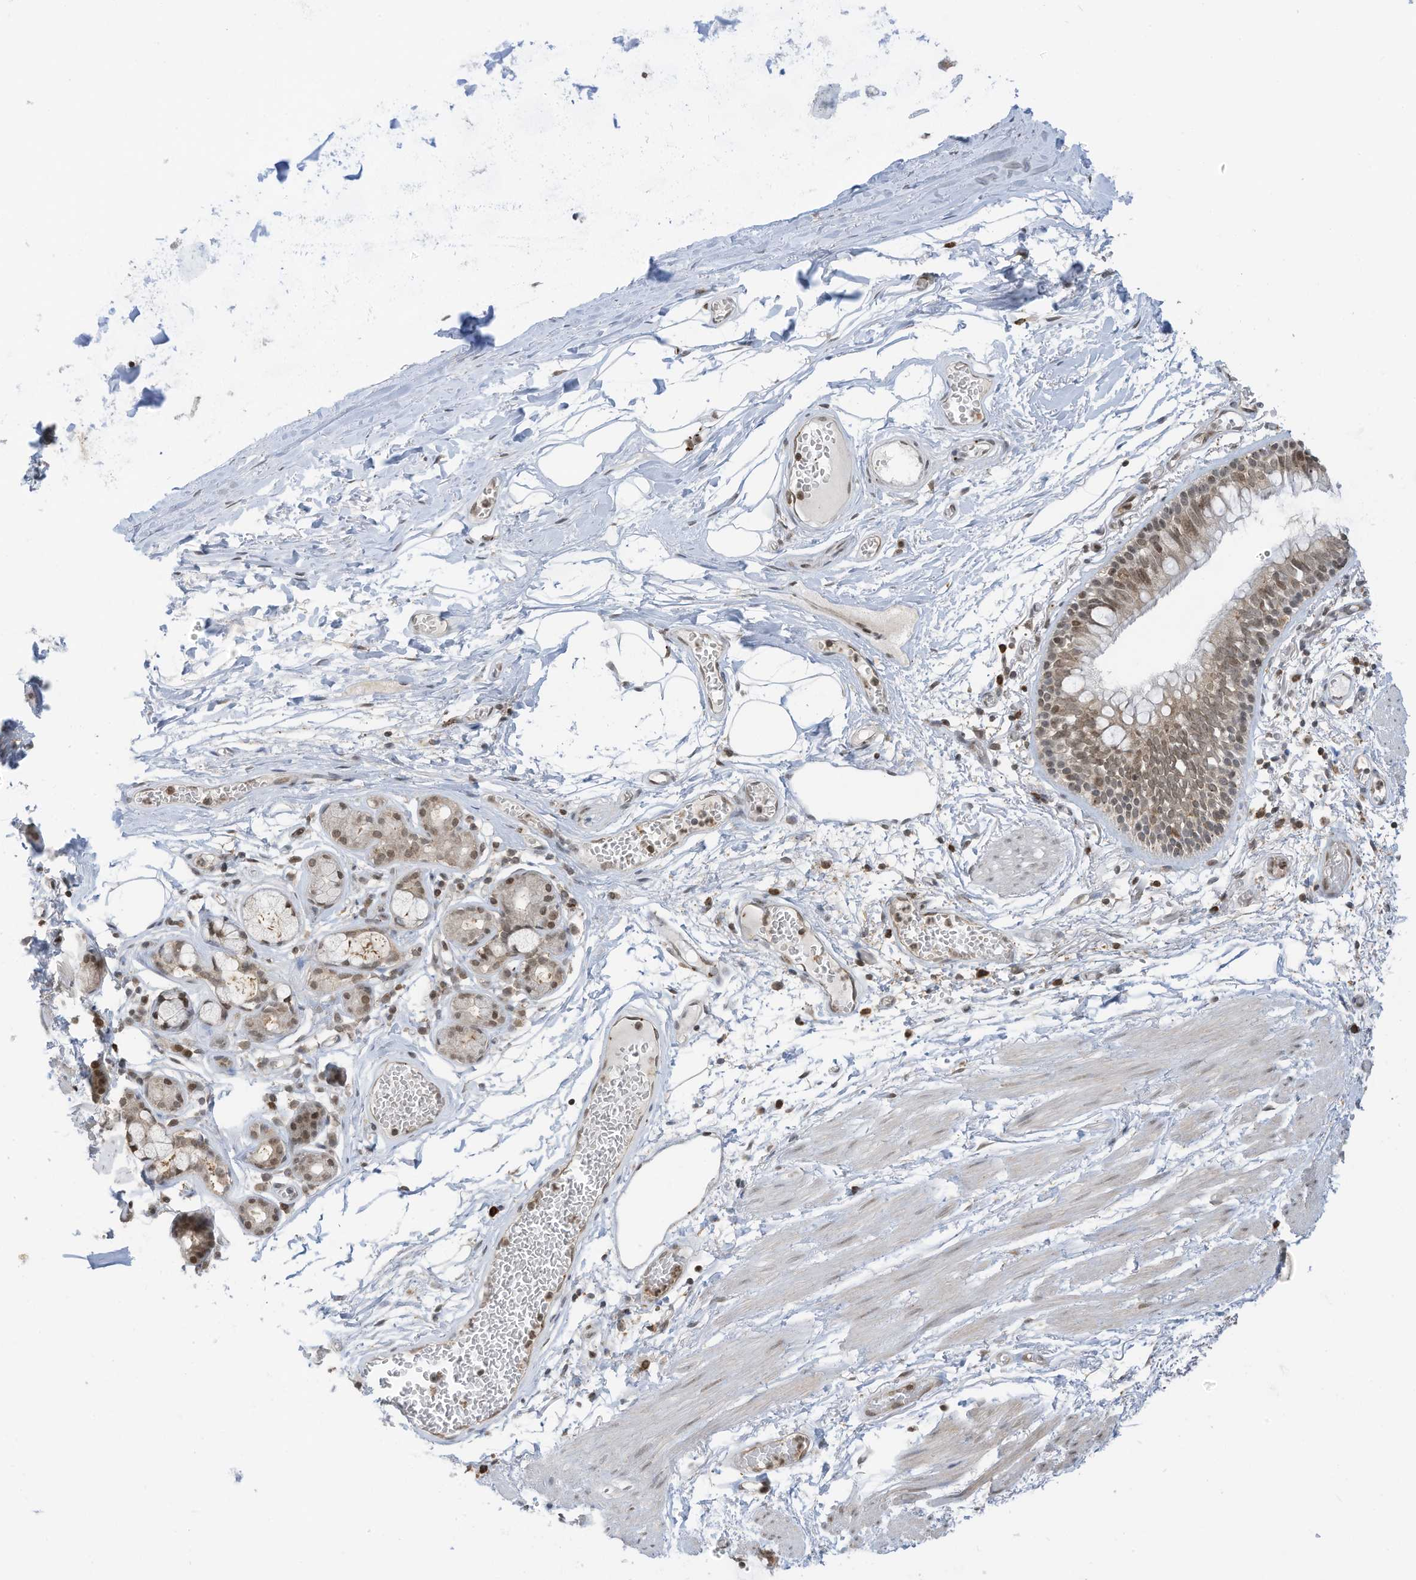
{"staining": {"intensity": "moderate", "quantity": "25%-75%", "location": "nuclear"}, "tissue": "bronchus", "cell_type": "Respiratory epithelial cells", "image_type": "normal", "snomed": [{"axis": "morphology", "description": "Normal tissue, NOS"}, {"axis": "topography", "description": "Bronchus"}, {"axis": "topography", "description": "Lung"}], "caption": "Immunohistochemistry (IHC) photomicrograph of unremarkable bronchus: bronchus stained using IHC reveals medium levels of moderate protein expression localized specifically in the nuclear of respiratory epithelial cells, appearing as a nuclear brown color.", "gene": "KPNB1", "patient": {"sex": "male", "age": 56}}